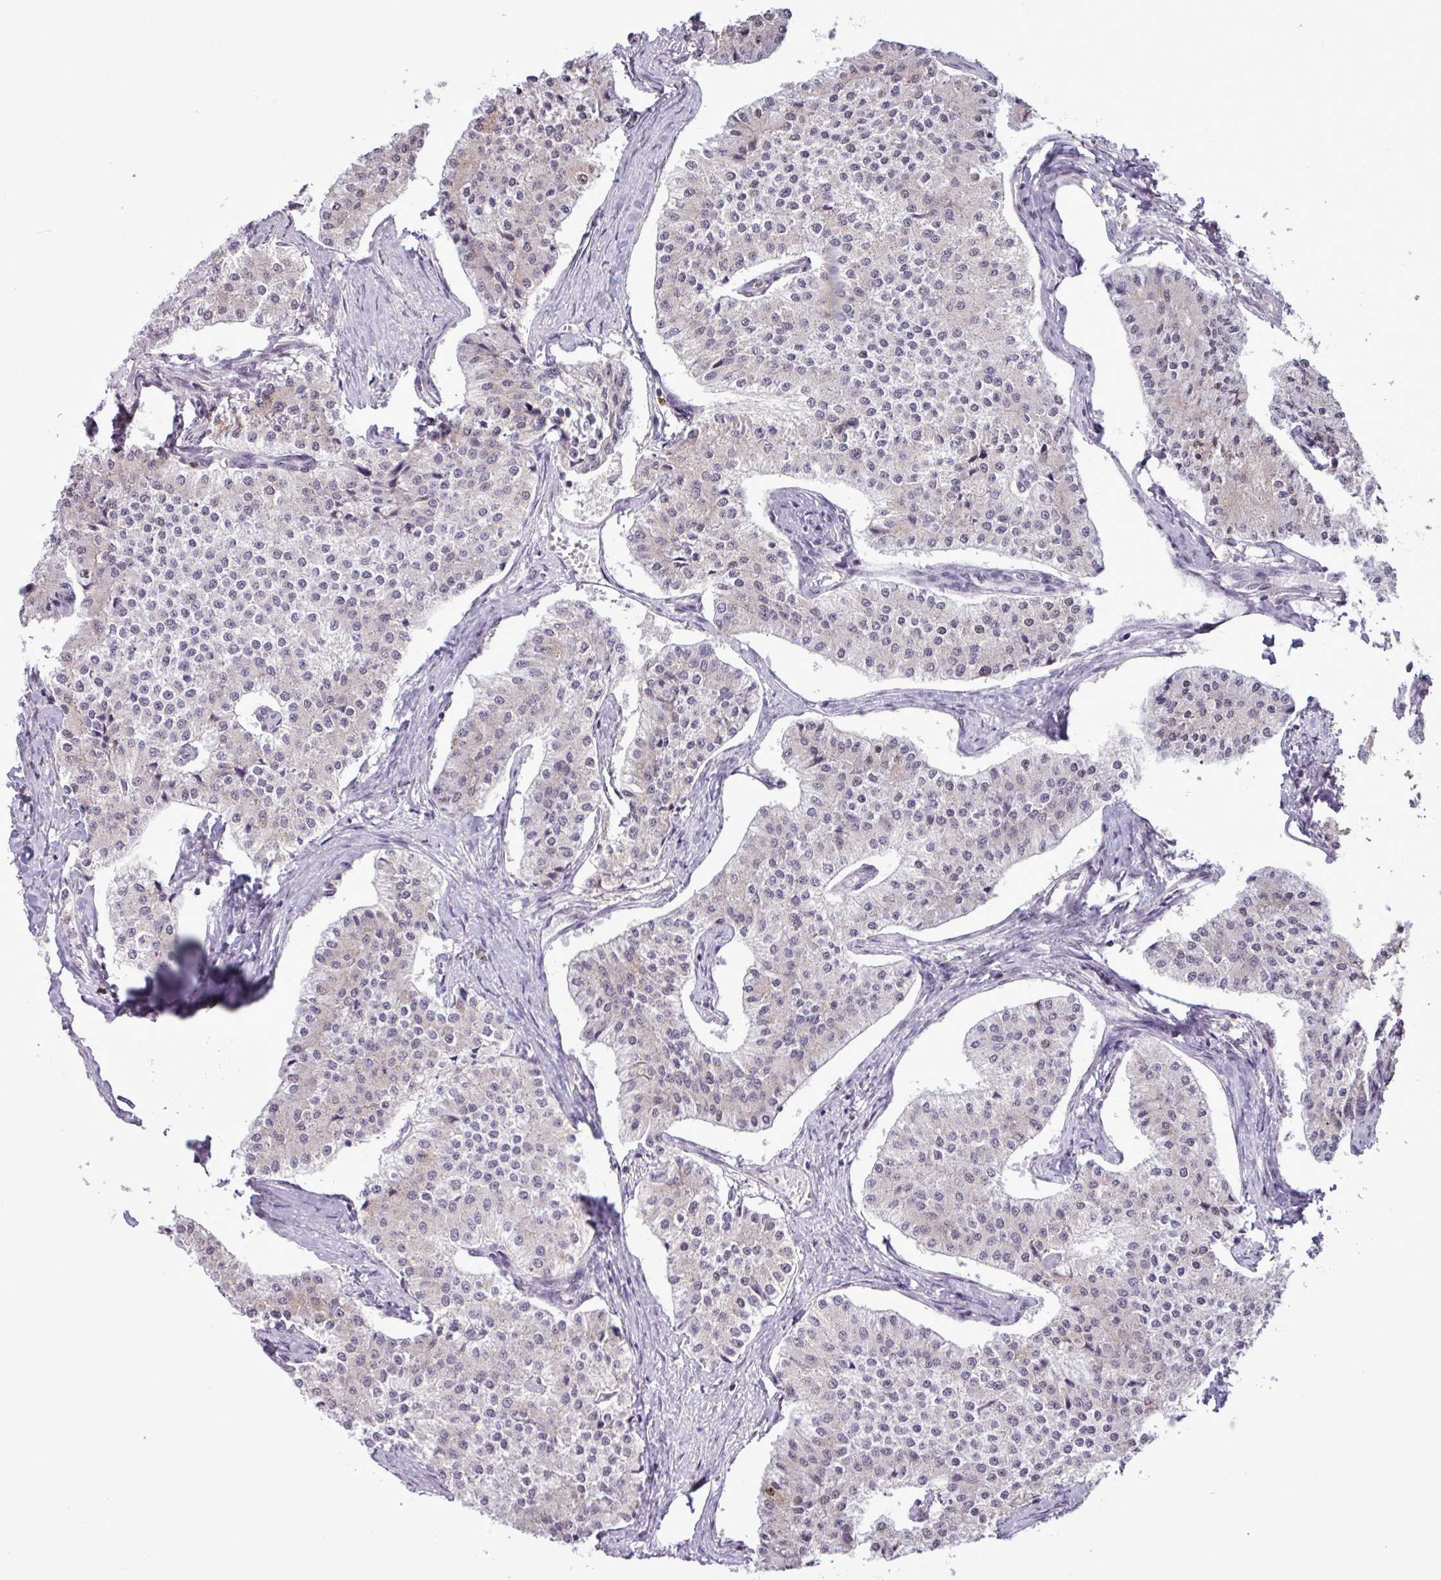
{"staining": {"intensity": "weak", "quantity": "<25%", "location": "nuclear"}, "tissue": "carcinoid", "cell_type": "Tumor cells", "image_type": "cancer", "snomed": [{"axis": "morphology", "description": "Carcinoid, malignant, NOS"}, {"axis": "topography", "description": "Colon"}], "caption": "Carcinoid was stained to show a protein in brown. There is no significant staining in tumor cells.", "gene": "NOTCH2", "patient": {"sex": "female", "age": 52}}